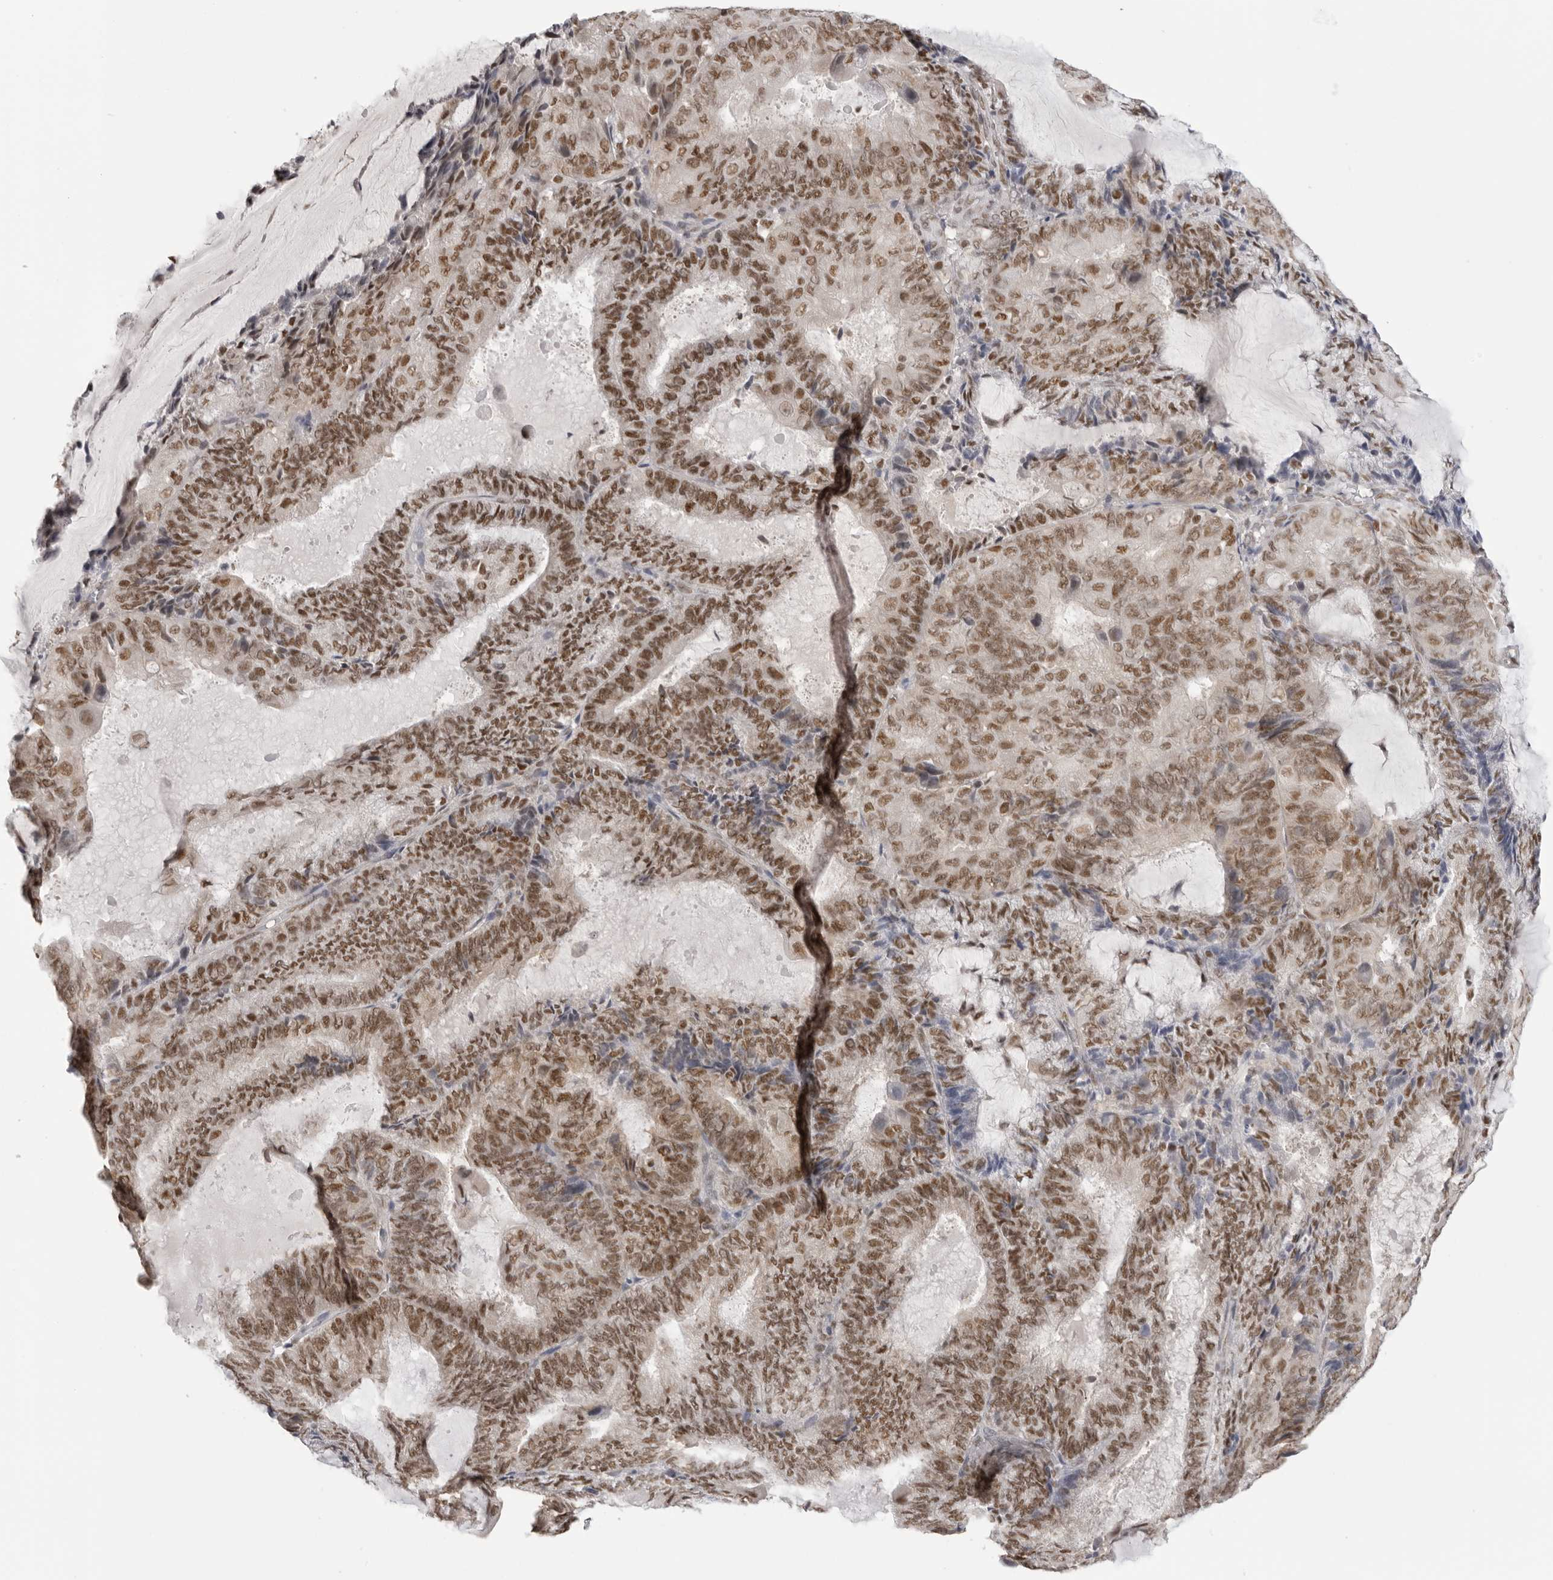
{"staining": {"intensity": "moderate", "quantity": ">75%", "location": "nuclear"}, "tissue": "endometrial cancer", "cell_type": "Tumor cells", "image_type": "cancer", "snomed": [{"axis": "morphology", "description": "Adenocarcinoma, NOS"}, {"axis": "topography", "description": "Endometrium"}], "caption": "Immunohistochemical staining of endometrial cancer demonstrates medium levels of moderate nuclear protein positivity in about >75% of tumor cells. (DAB (3,3'-diaminobenzidine) IHC with brightfield microscopy, high magnification).", "gene": "RPA2", "patient": {"sex": "female", "age": 81}}